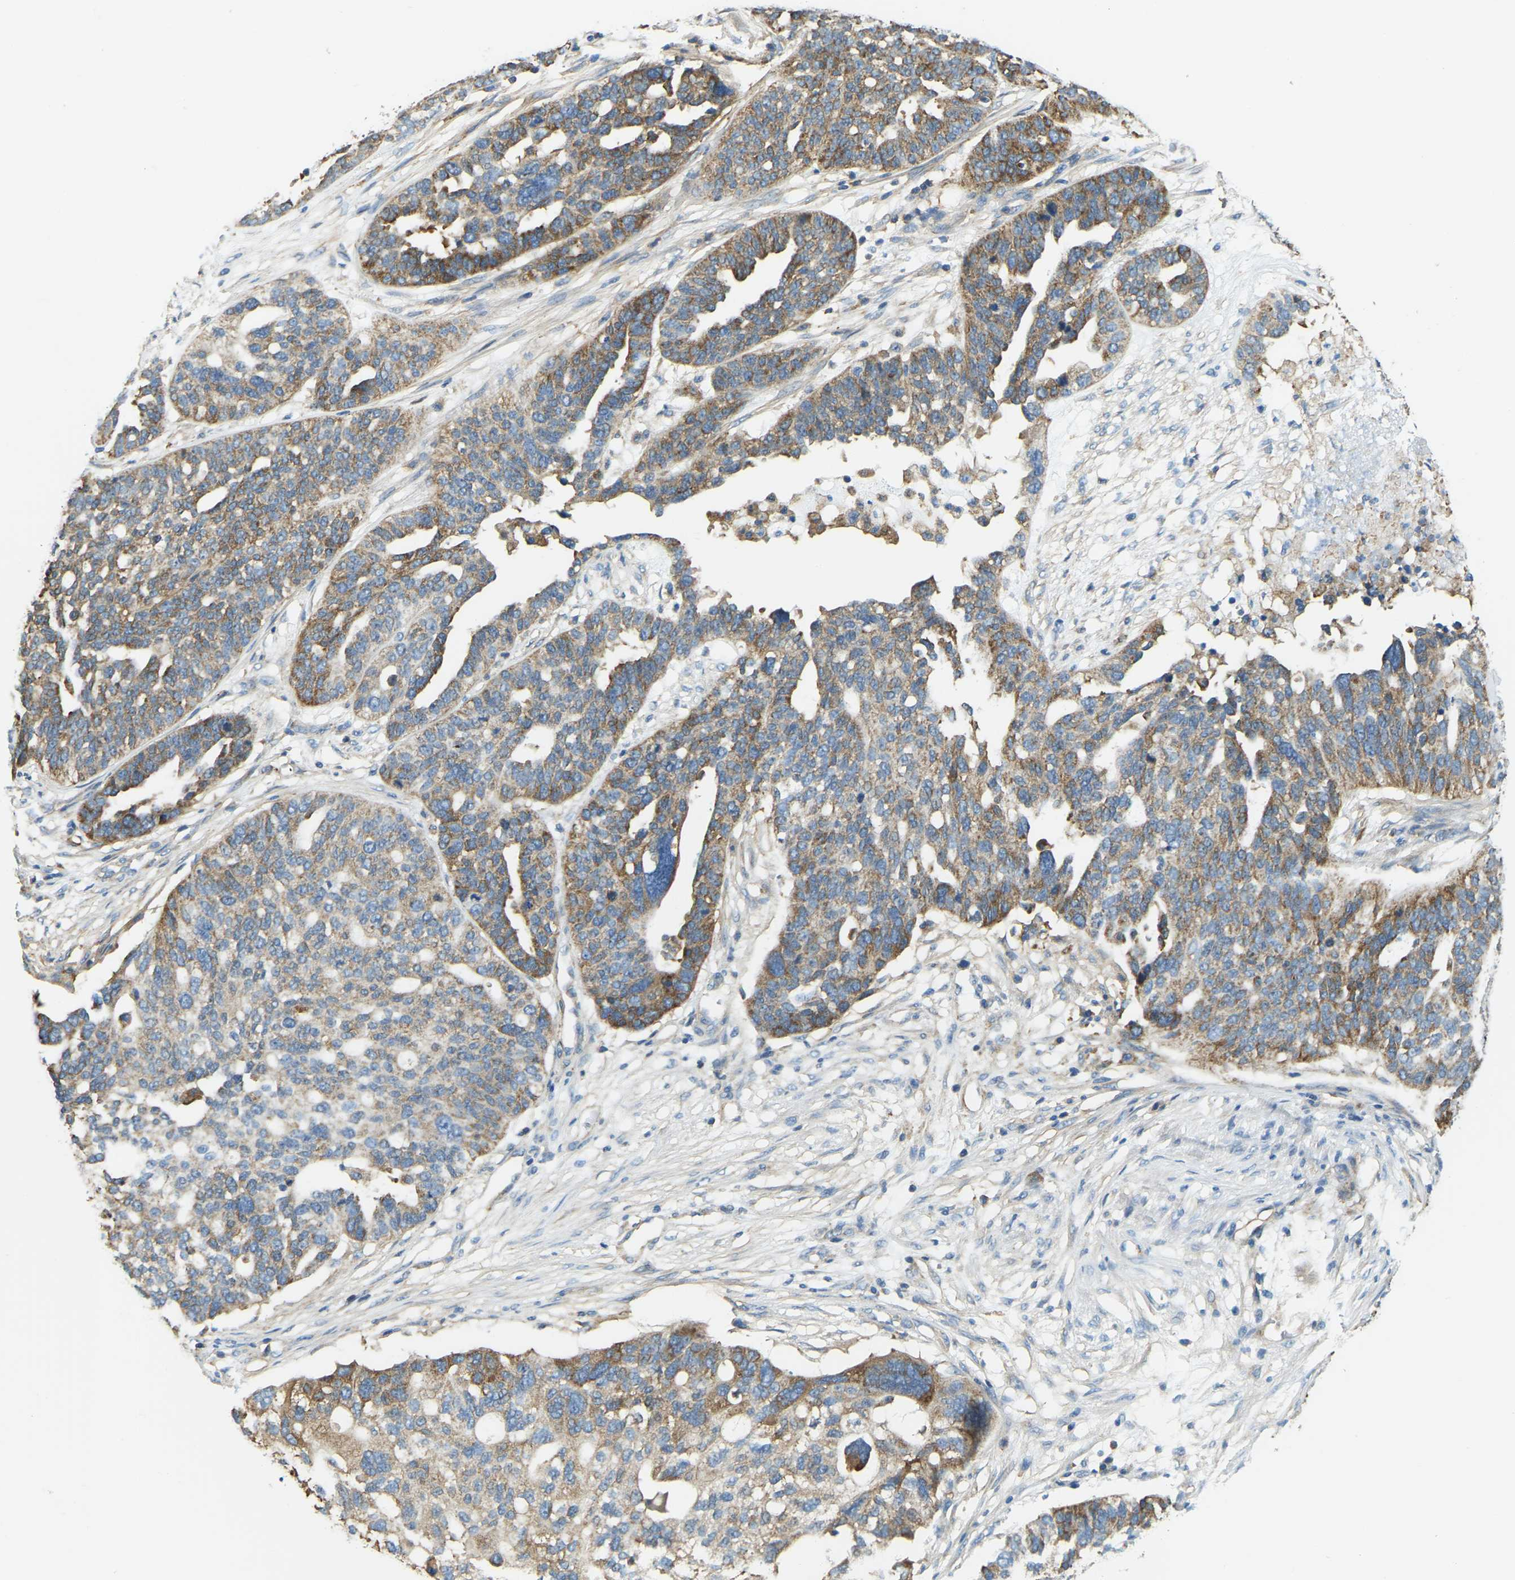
{"staining": {"intensity": "moderate", "quantity": ">75%", "location": "cytoplasmic/membranous"}, "tissue": "ovarian cancer", "cell_type": "Tumor cells", "image_type": "cancer", "snomed": [{"axis": "morphology", "description": "Cystadenocarcinoma, serous, NOS"}, {"axis": "topography", "description": "Ovary"}], "caption": "A brown stain highlights moderate cytoplasmic/membranous positivity of a protein in ovarian serous cystadenocarcinoma tumor cells. The protein is shown in brown color, while the nuclei are stained blue.", "gene": "AHNAK", "patient": {"sex": "female", "age": 59}}